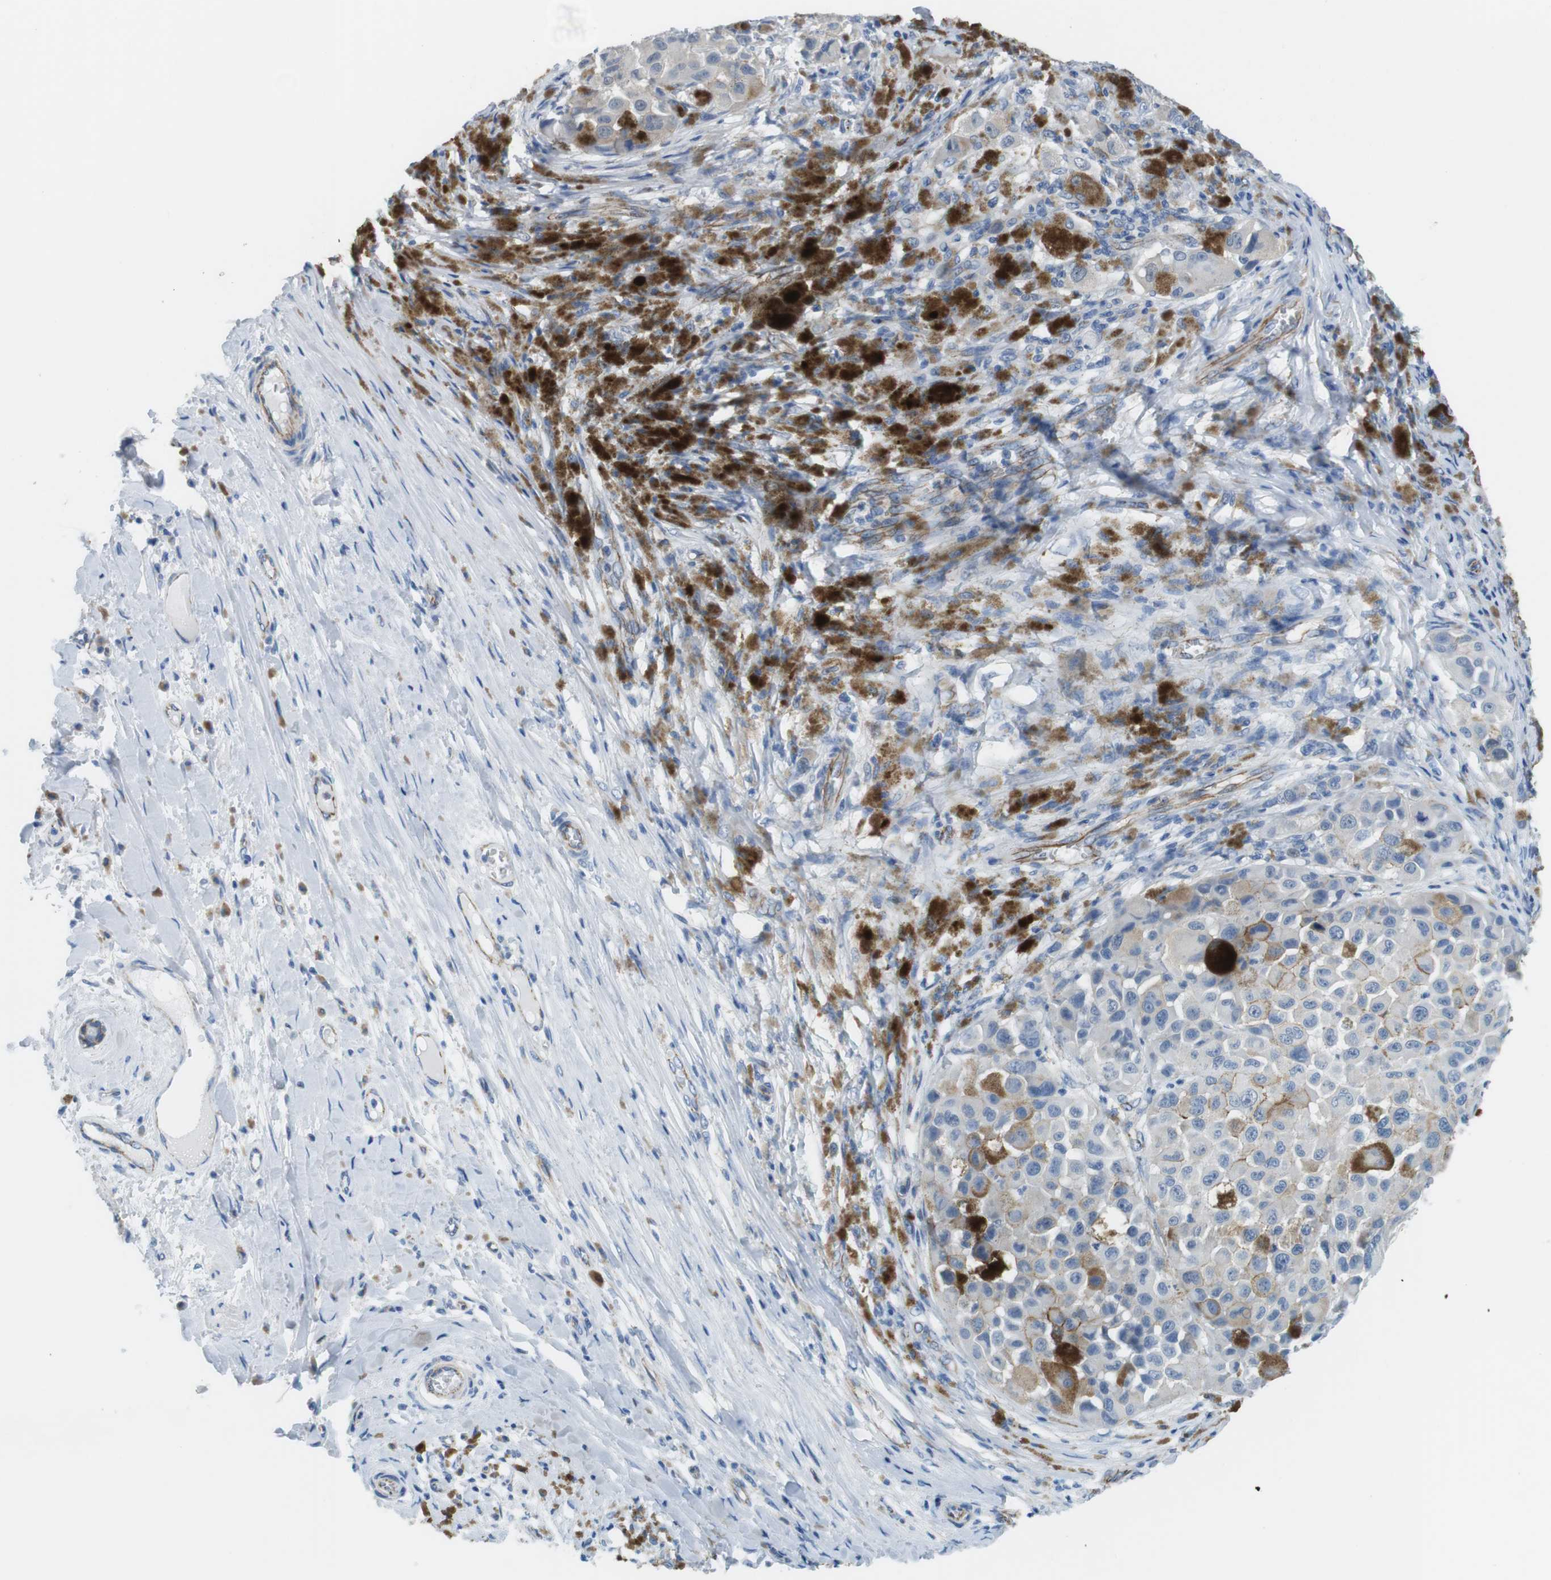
{"staining": {"intensity": "weak", "quantity": "25%-75%", "location": "cytoplasmic/membranous"}, "tissue": "melanoma", "cell_type": "Tumor cells", "image_type": "cancer", "snomed": [{"axis": "morphology", "description": "Malignant melanoma, NOS"}, {"axis": "topography", "description": "Skin"}], "caption": "An image showing weak cytoplasmic/membranous staining in about 25%-75% of tumor cells in malignant melanoma, as visualized by brown immunohistochemical staining.", "gene": "SLC6A6", "patient": {"sex": "male", "age": 96}}